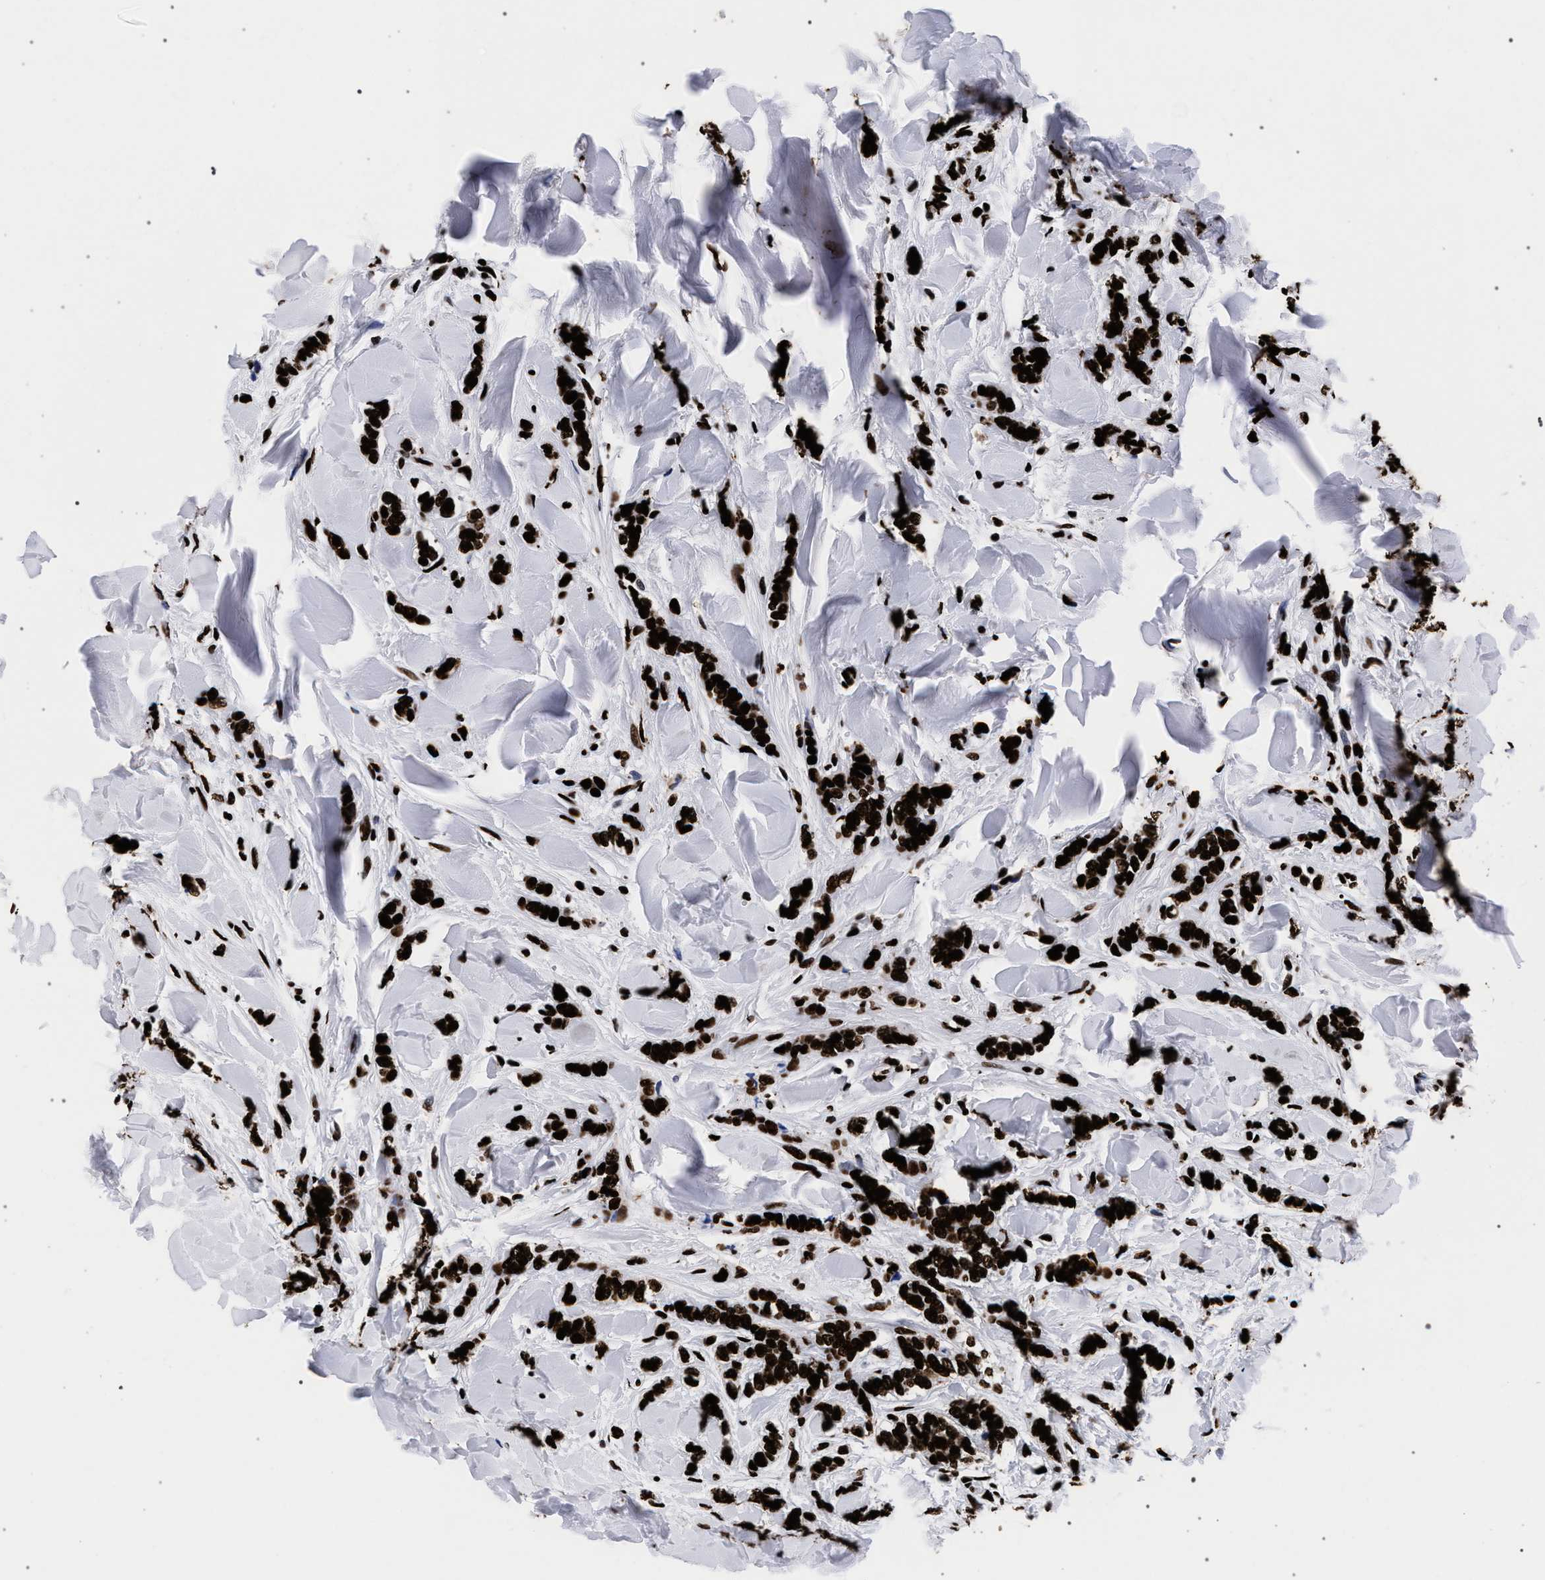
{"staining": {"intensity": "strong", "quantity": ">75%", "location": "nuclear"}, "tissue": "breast cancer", "cell_type": "Tumor cells", "image_type": "cancer", "snomed": [{"axis": "morphology", "description": "Lobular carcinoma"}, {"axis": "topography", "description": "Skin"}, {"axis": "topography", "description": "Breast"}], "caption": "Lobular carcinoma (breast) tissue displays strong nuclear expression in about >75% of tumor cells, visualized by immunohistochemistry.", "gene": "HNRNPA1", "patient": {"sex": "female", "age": 46}}